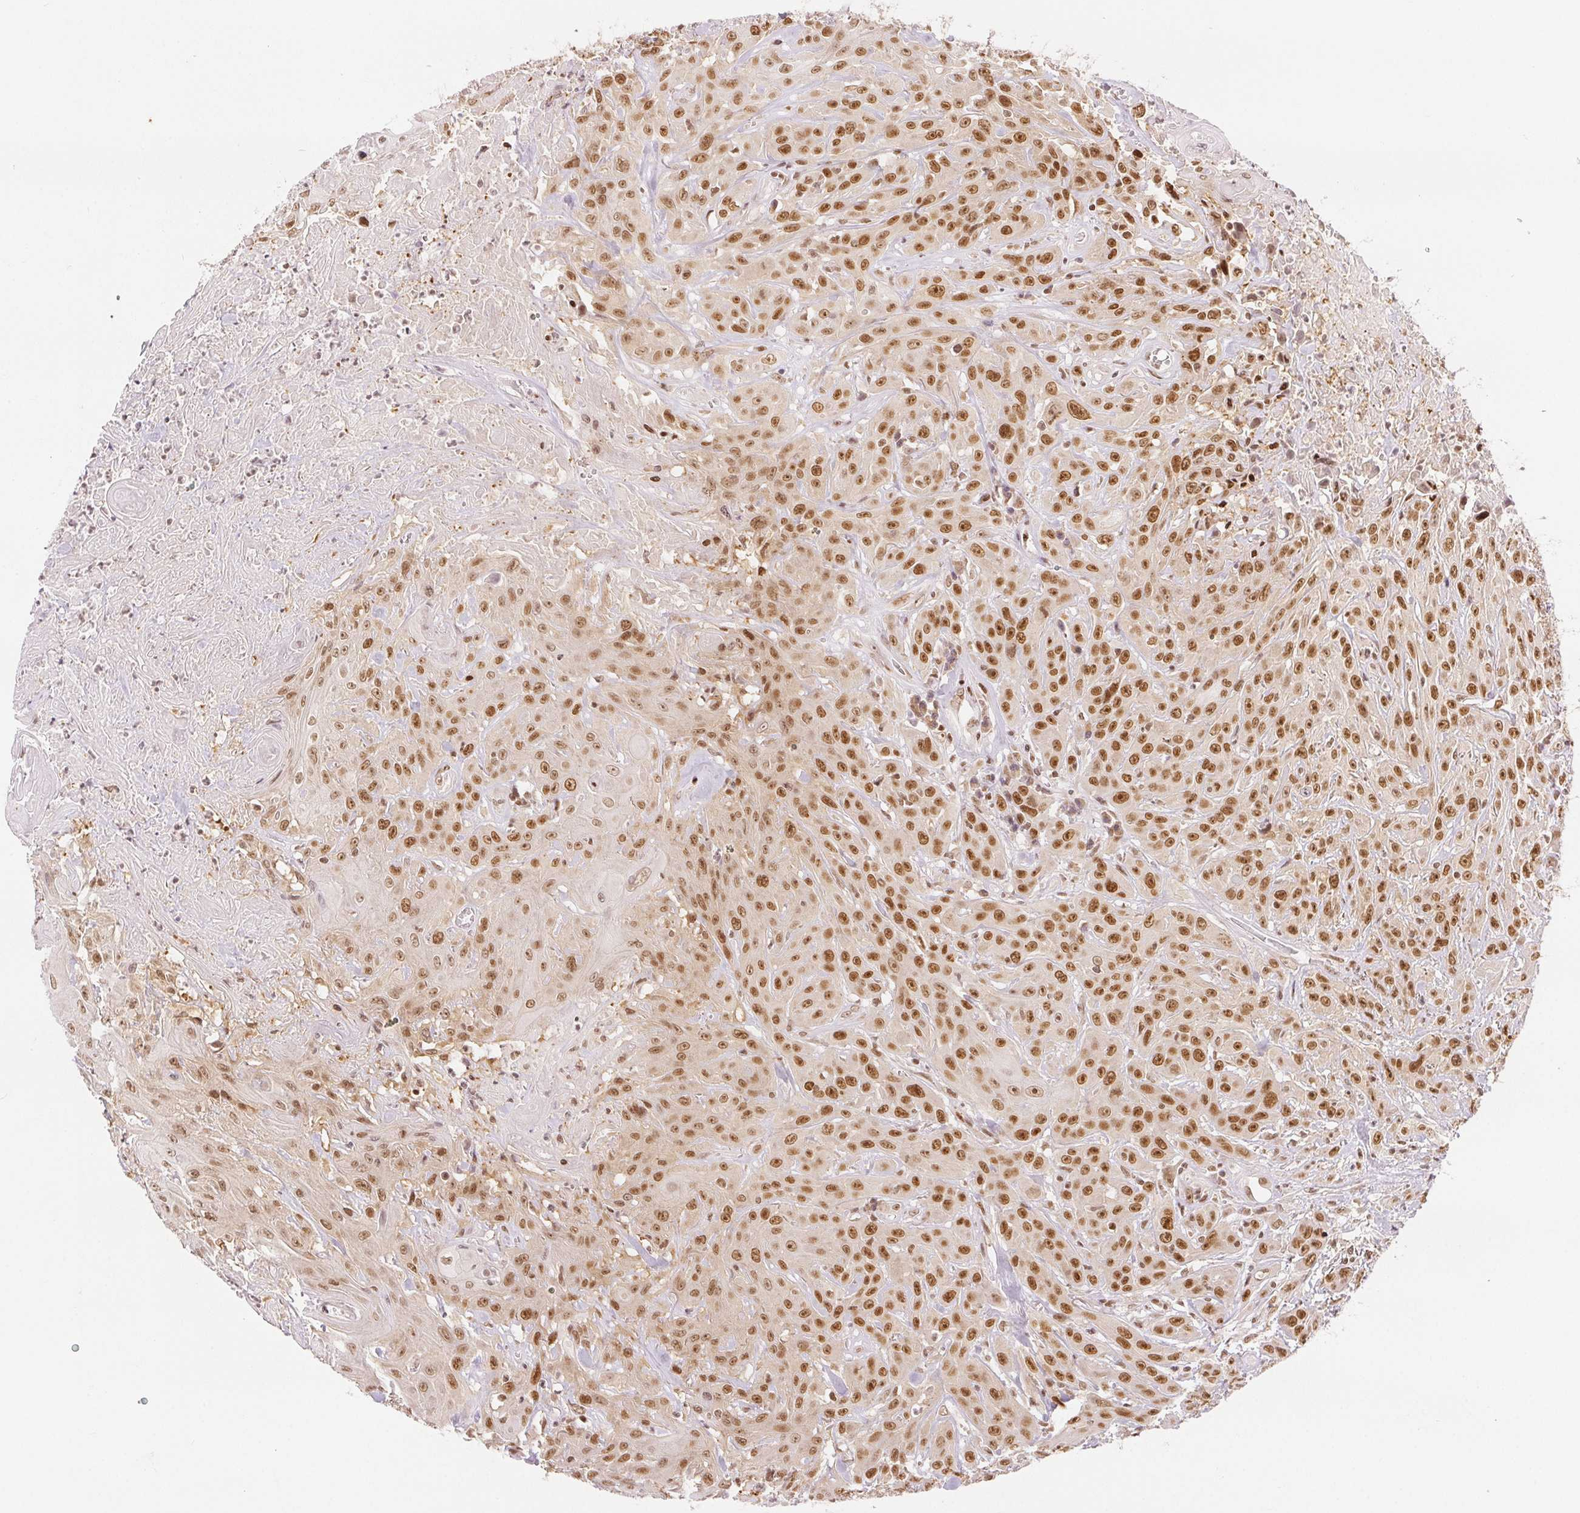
{"staining": {"intensity": "moderate", "quantity": ">75%", "location": "nuclear"}, "tissue": "head and neck cancer", "cell_type": "Tumor cells", "image_type": "cancer", "snomed": [{"axis": "morphology", "description": "Squamous cell carcinoma, NOS"}, {"axis": "topography", "description": "Skin"}, {"axis": "topography", "description": "Head-Neck"}], "caption": "Protein analysis of head and neck squamous cell carcinoma tissue shows moderate nuclear expression in about >75% of tumor cells. Nuclei are stained in blue.", "gene": "DEK", "patient": {"sex": "male", "age": 80}}